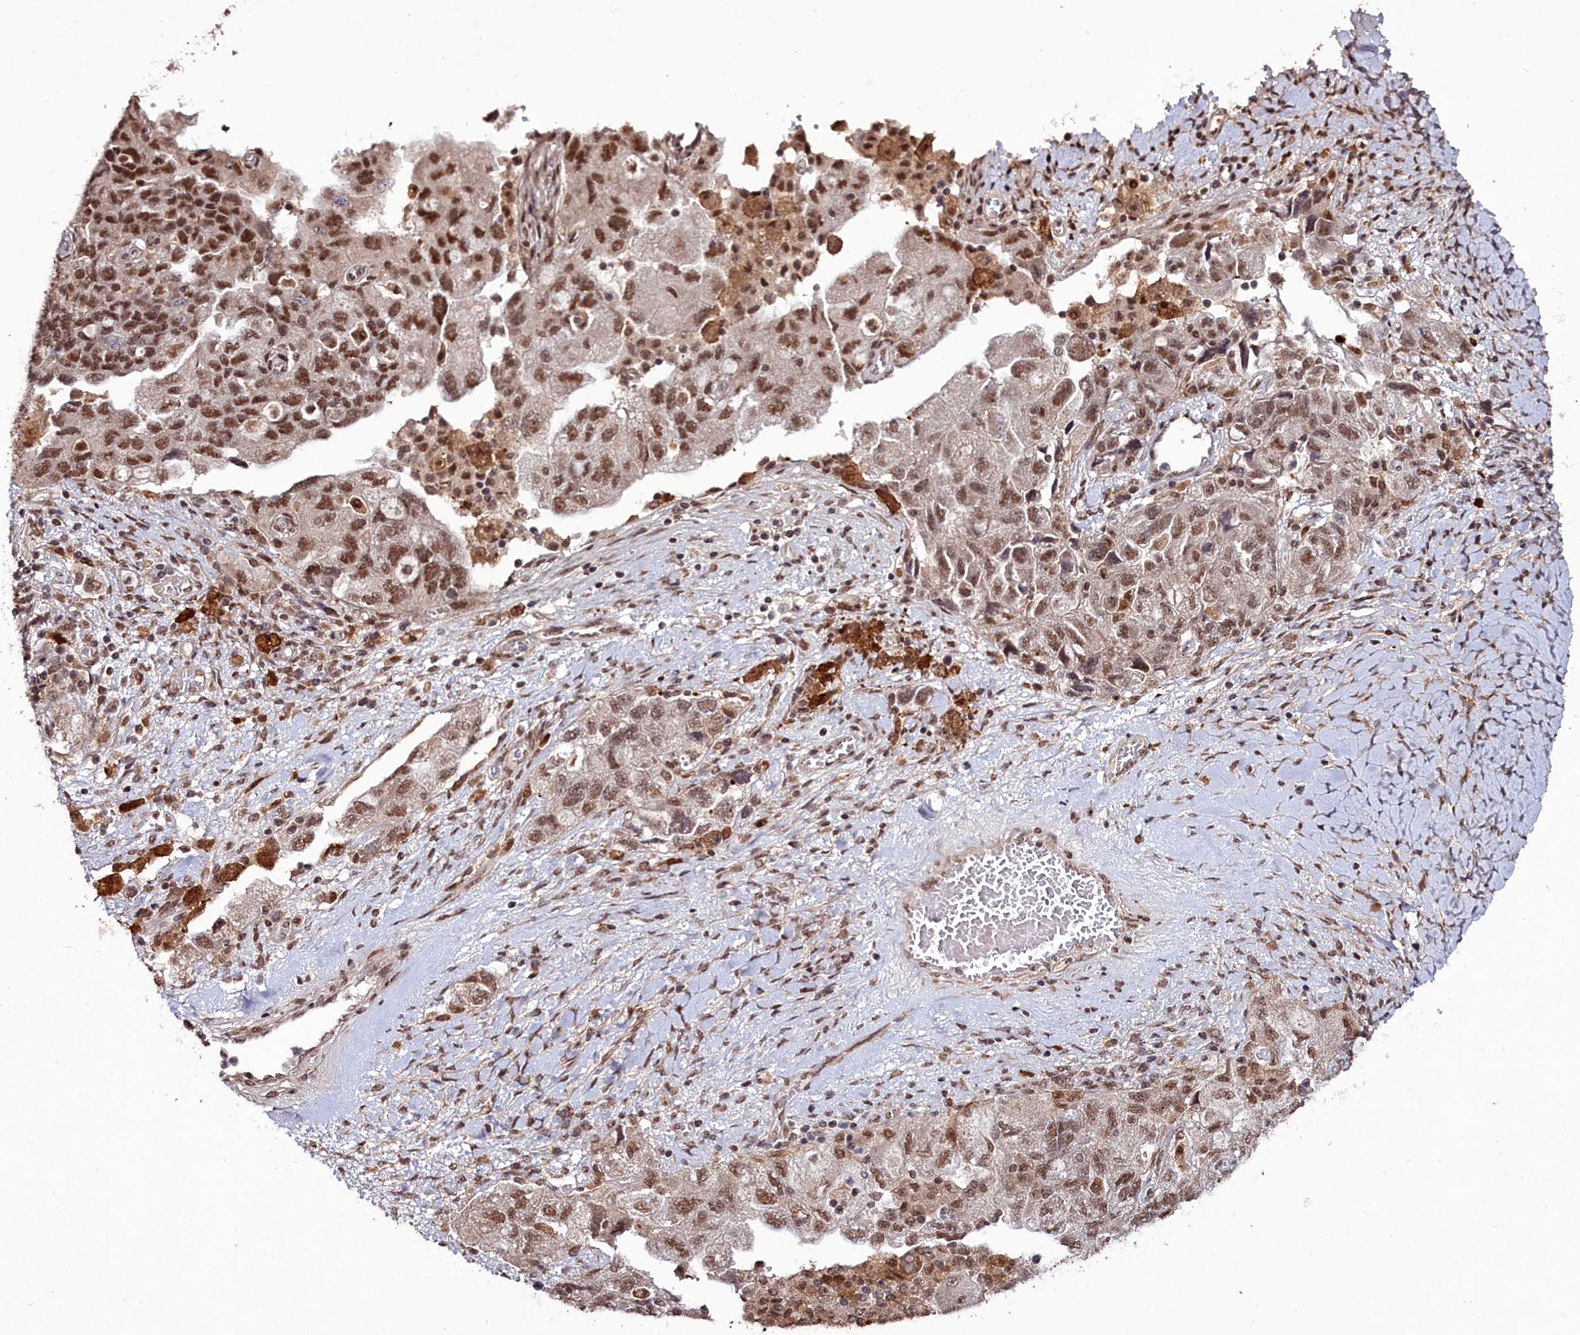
{"staining": {"intensity": "strong", "quantity": ">75%", "location": "nuclear"}, "tissue": "ovarian cancer", "cell_type": "Tumor cells", "image_type": "cancer", "snomed": [{"axis": "morphology", "description": "Carcinoma, NOS"}, {"axis": "morphology", "description": "Cystadenocarcinoma, serous, NOS"}, {"axis": "topography", "description": "Ovary"}], "caption": "An IHC histopathology image of tumor tissue is shown. Protein staining in brown highlights strong nuclear positivity in carcinoma (ovarian) within tumor cells.", "gene": "CXXC1", "patient": {"sex": "female", "age": 69}}